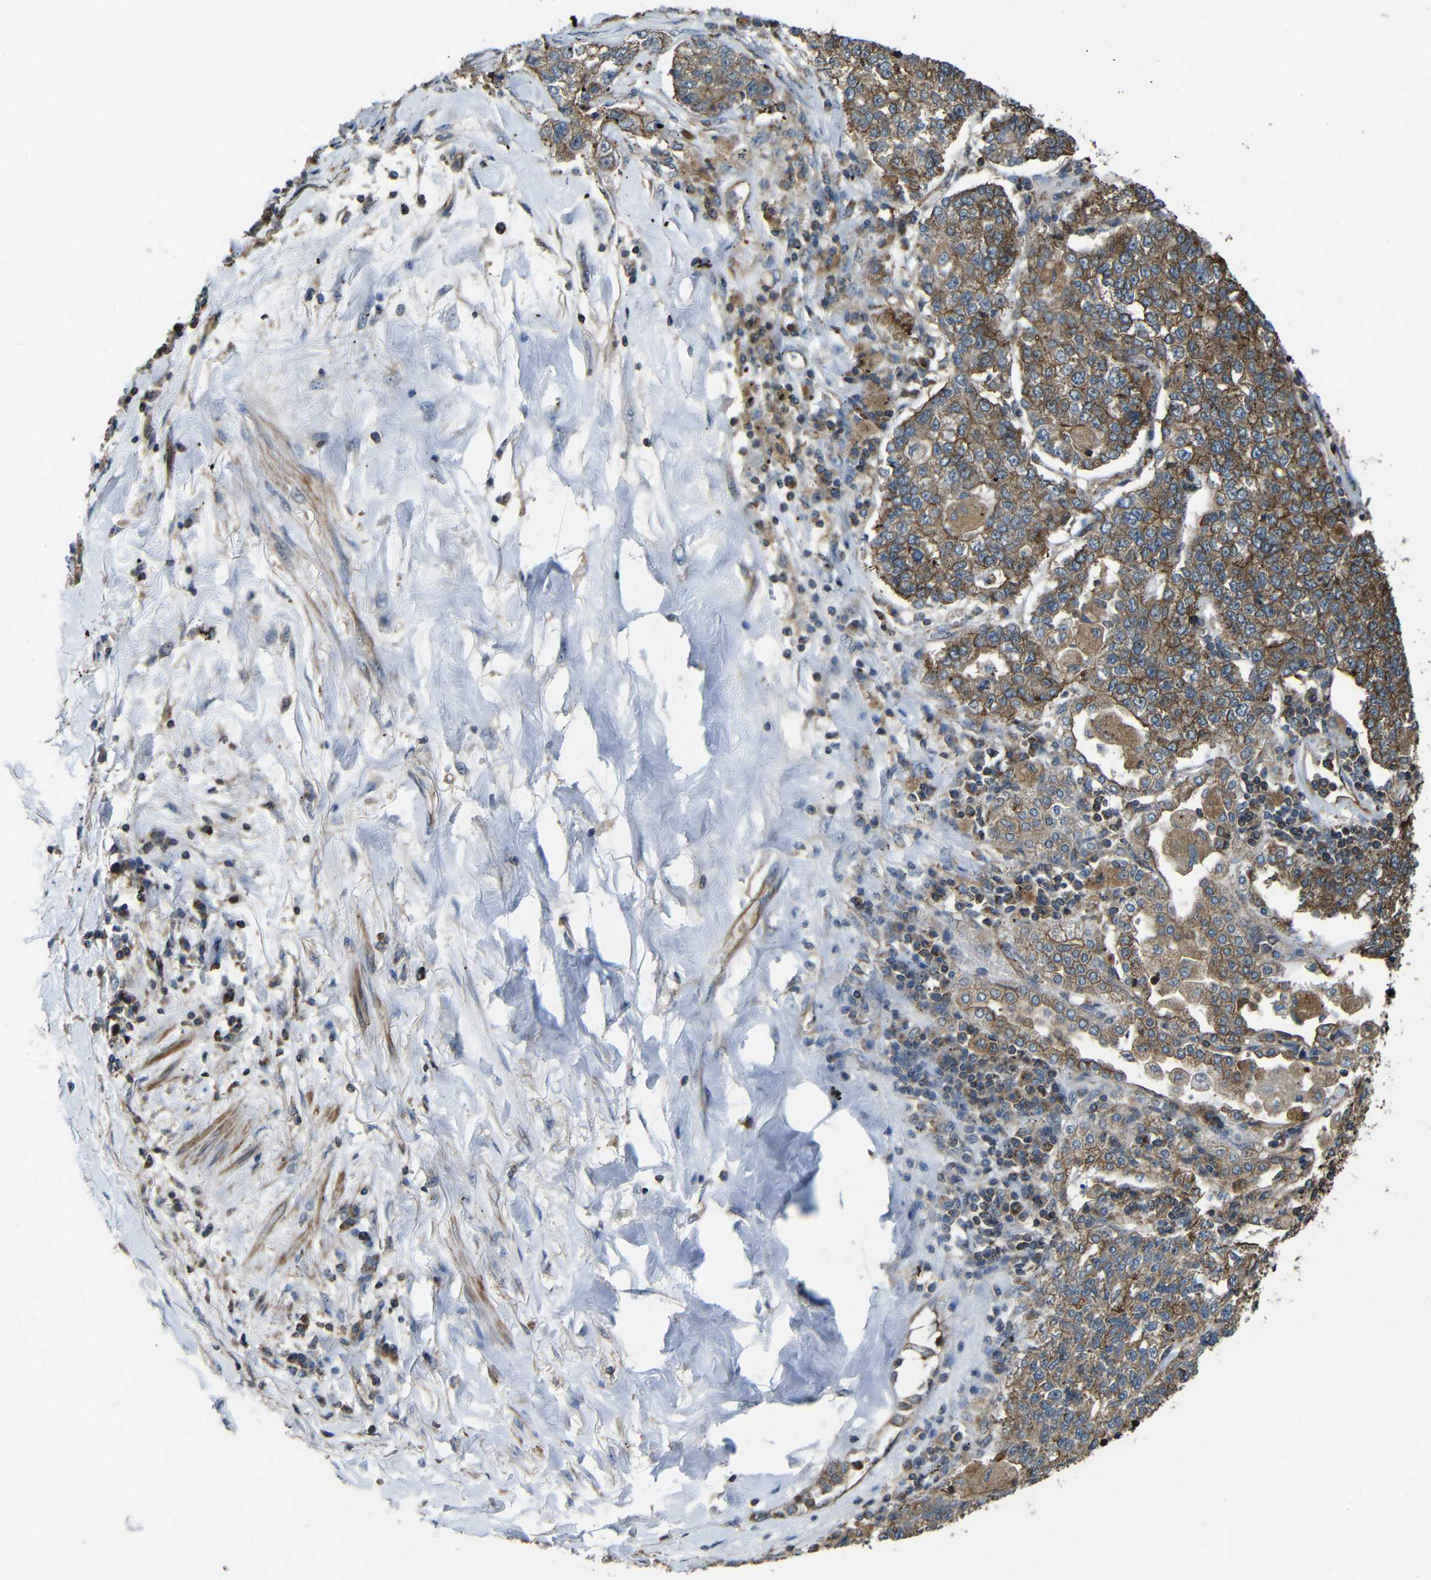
{"staining": {"intensity": "moderate", "quantity": ">75%", "location": "cytoplasmic/membranous"}, "tissue": "lung cancer", "cell_type": "Tumor cells", "image_type": "cancer", "snomed": [{"axis": "morphology", "description": "Adenocarcinoma, NOS"}, {"axis": "topography", "description": "Lung"}], "caption": "DAB (3,3'-diaminobenzidine) immunohistochemical staining of lung cancer (adenocarcinoma) demonstrates moderate cytoplasmic/membranous protein positivity in approximately >75% of tumor cells. The staining was performed using DAB (3,3'-diaminobenzidine) to visualize the protein expression in brown, while the nuclei were stained in blue with hematoxylin (Magnification: 20x).", "gene": "PTCH1", "patient": {"sex": "male", "age": 49}}